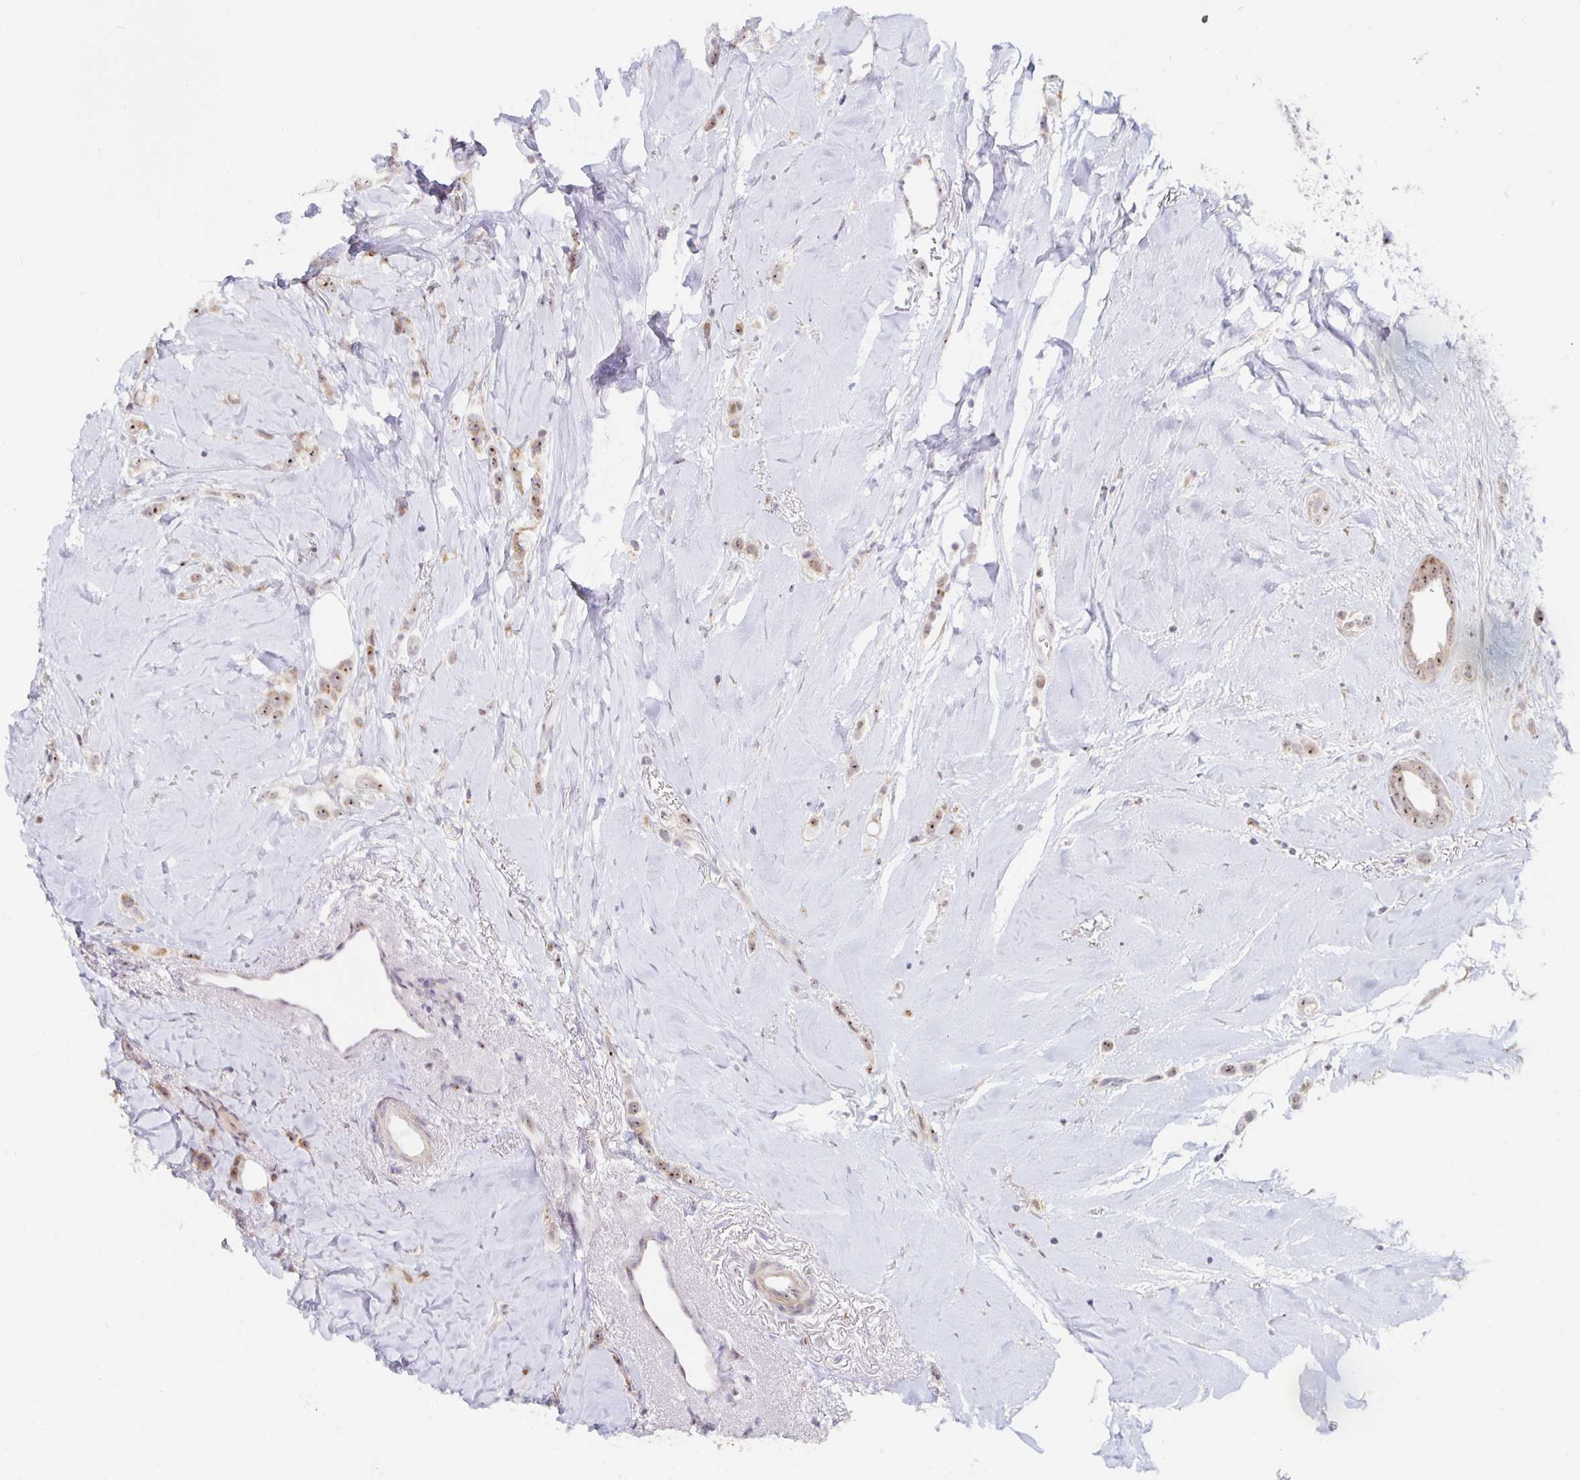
{"staining": {"intensity": "moderate", "quantity": "25%-75%", "location": "nuclear"}, "tissue": "breast cancer", "cell_type": "Tumor cells", "image_type": "cancer", "snomed": [{"axis": "morphology", "description": "Lobular carcinoma"}, {"axis": "topography", "description": "Breast"}], "caption": "A medium amount of moderate nuclear positivity is present in about 25%-75% of tumor cells in breast cancer (lobular carcinoma) tissue.", "gene": "NUP85", "patient": {"sex": "female", "age": 66}}